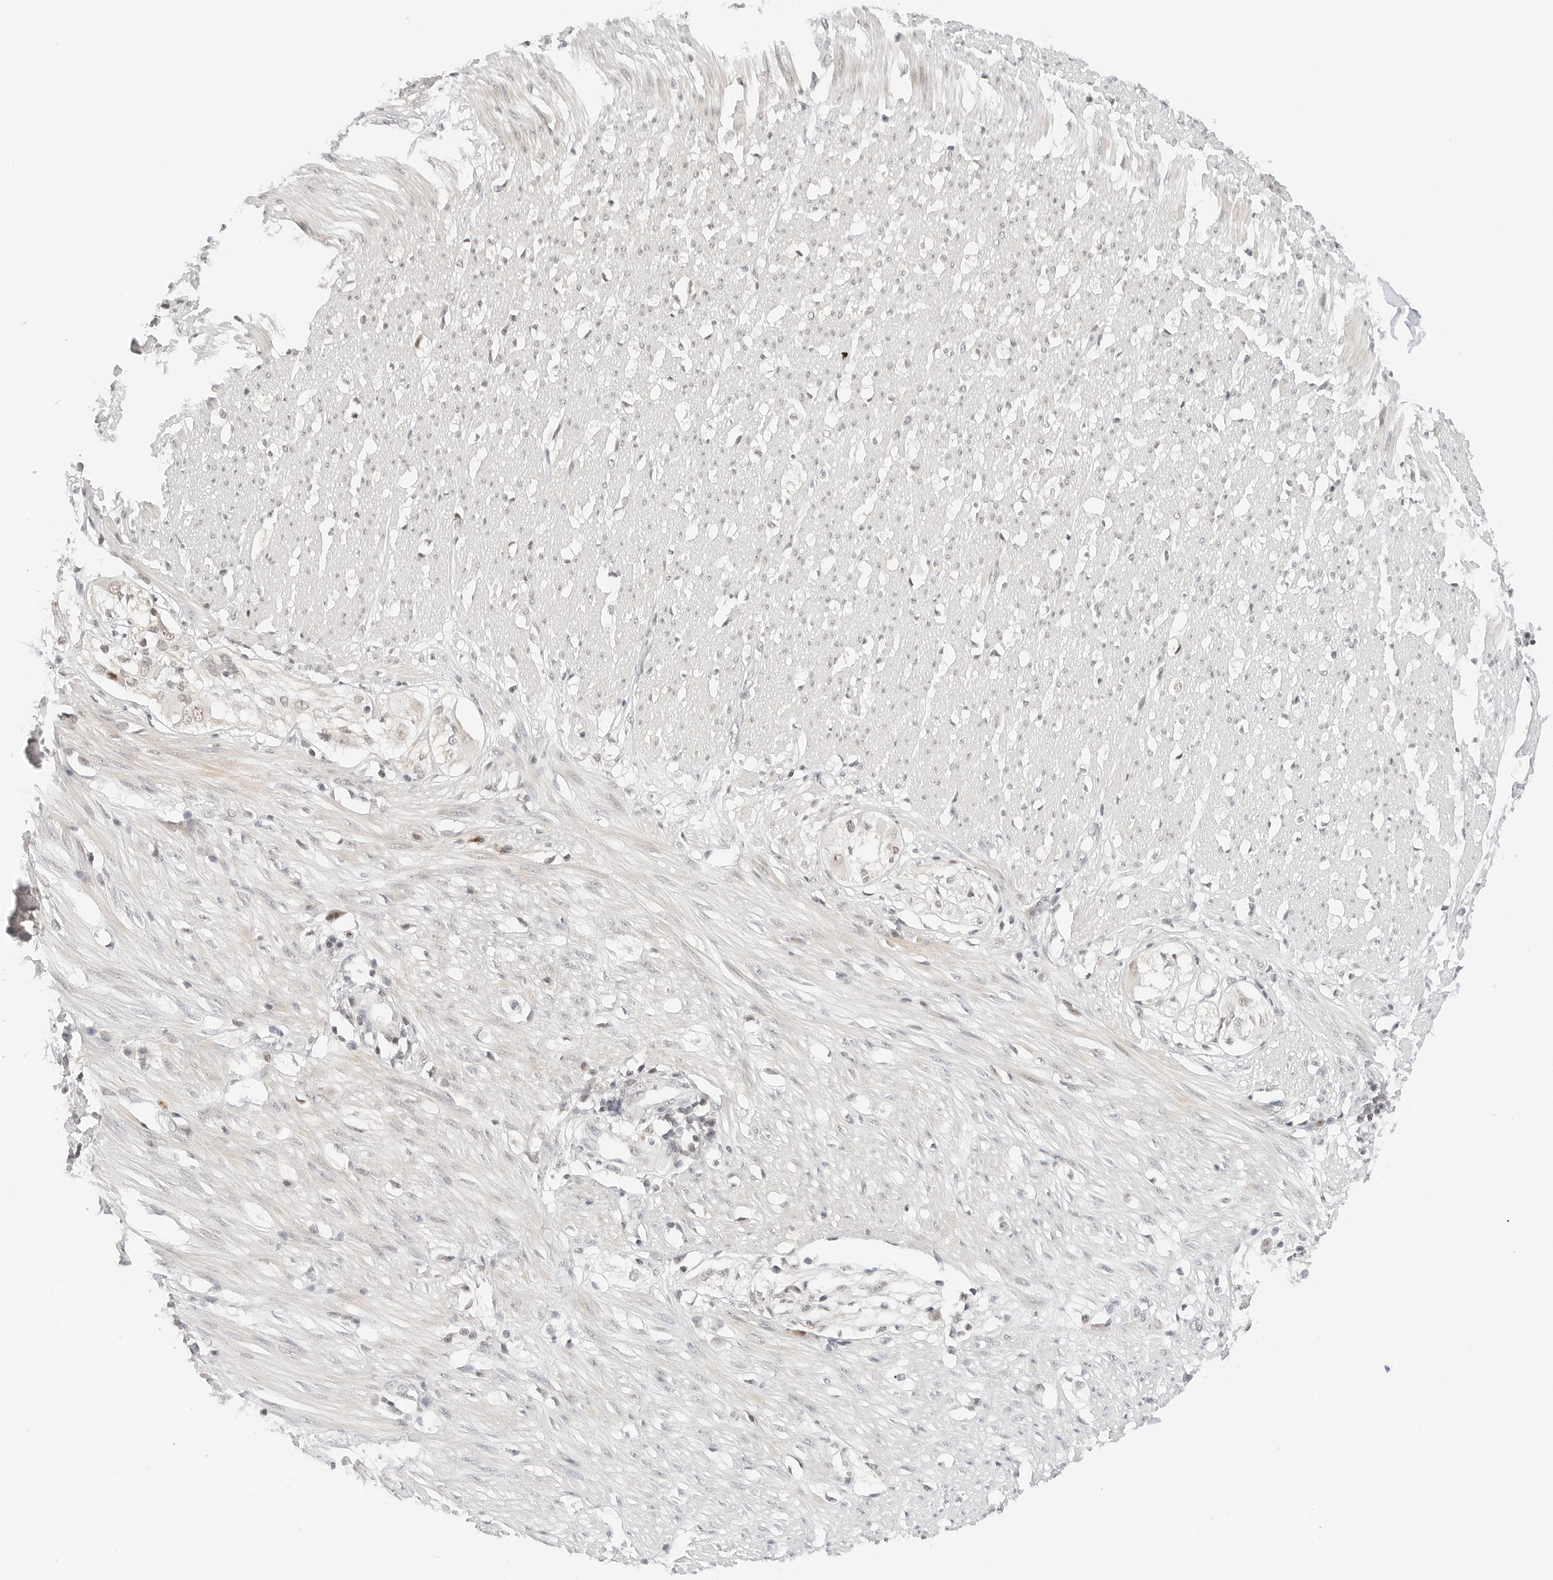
{"staining": {"intensity": "moderate", "quantity": "25%-75%", "location": "cytoplasmic/membranous,nuclear"}, "tissue": "smooth muscle", "cell_type": "Smooth muscle cells", "image_type": "normal", "snomed": [{"axis": "morphology", "description": "Normal tissue, NOS"}, {"axis": "morphology", "description": "Adenocarcinoma, NOS"}, {"axis": "topography", "description": "Colon"}, {"axis": "topography", "description": "Peripheral nerve tissue"}], "caption": "Immunohistochemistry (IHC) histopathology image of normal smooth muscle stained for a protein (brown), which demonstrates medium levels of moderate cytoplasmic/membranous,nuclear positivity in approximately 25%-75% of smooth muscle cells.", "gene": "NEO1", "patient": {"sex": "male", "age": 14}}